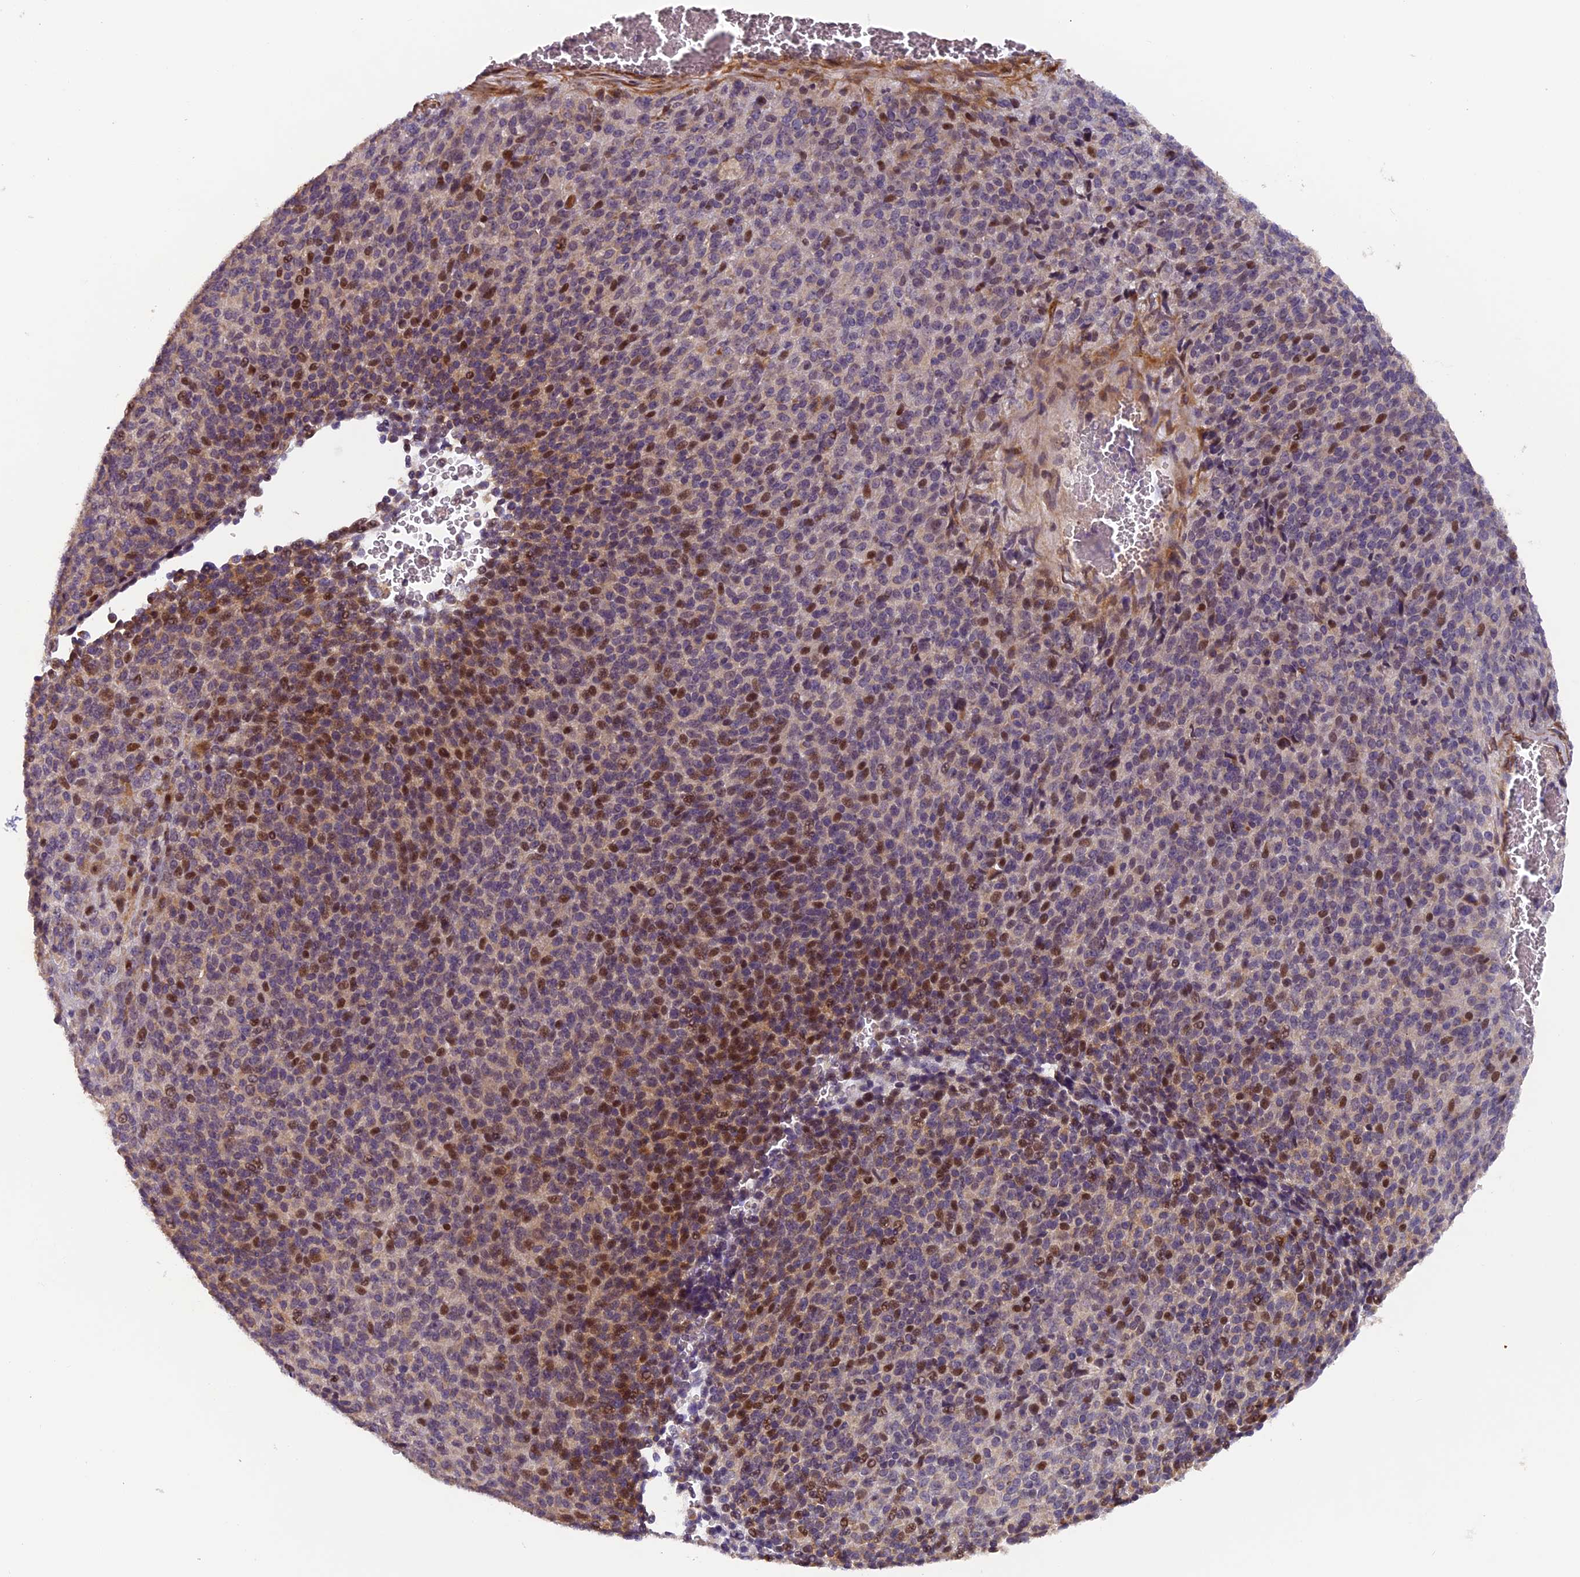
{"staining": {"intensity": "strong", "quantity": "25%-75%", "location": "nuclear"}, "tissue": "melanoma", "cell_type": "Tumor cells", "image_type": "cancer", "snomed": [{"axis": "morphology", "description": "Malignant melanoma, Metastatic site"}, {"axis": "topography", "description": "Brain"}], "caption": "Immunohistochemical staining of human melanoma displays high levels of strong nuclear expression in approximately 25%-75% of tumor cells.", "gene": "RAB28", "patient": {"sex": "female", "age": 56}}